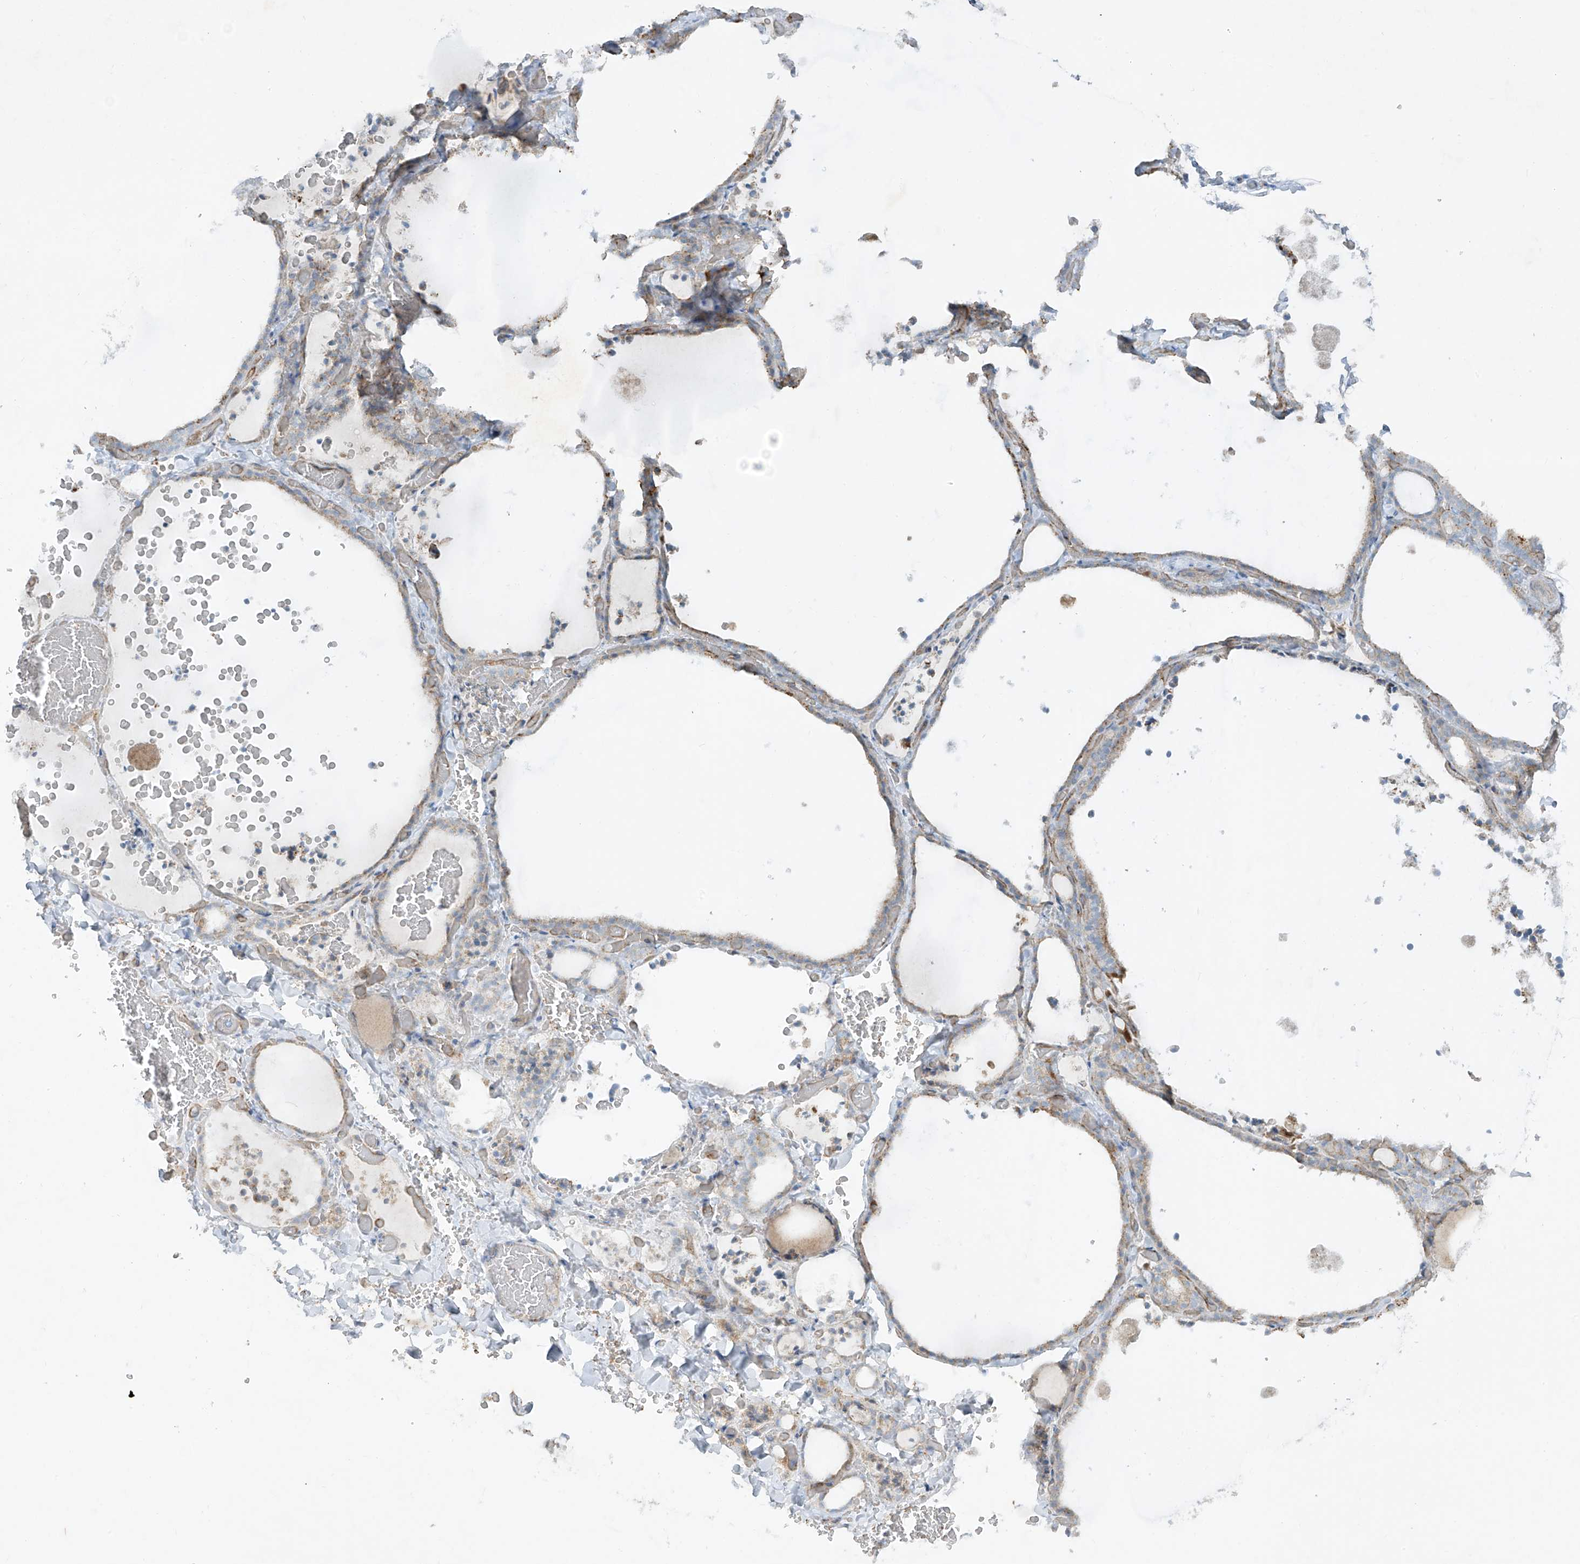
{"staining": {"intensity": "negative", "quantity": "none", "location": "none"}, "tissue": "thyroid gland", "cell_type": "Glandular cells", "image_type": "normal", "snomed": [{"axis": "morphology", "description": "Normal tissue, NOS"}, {"axis": "topography", "description": "Thyroid gland"}], "caption": "Immunohistochemistry (IHC) image of benign human thyroid gland stained for a protein (brown), which reveals no expression in glandular cells. (Immunohistochemistry, brightfield microscopy, high magnification).", "gene": "VAMP5", "patient": {"sex": "female", "age": 22}}